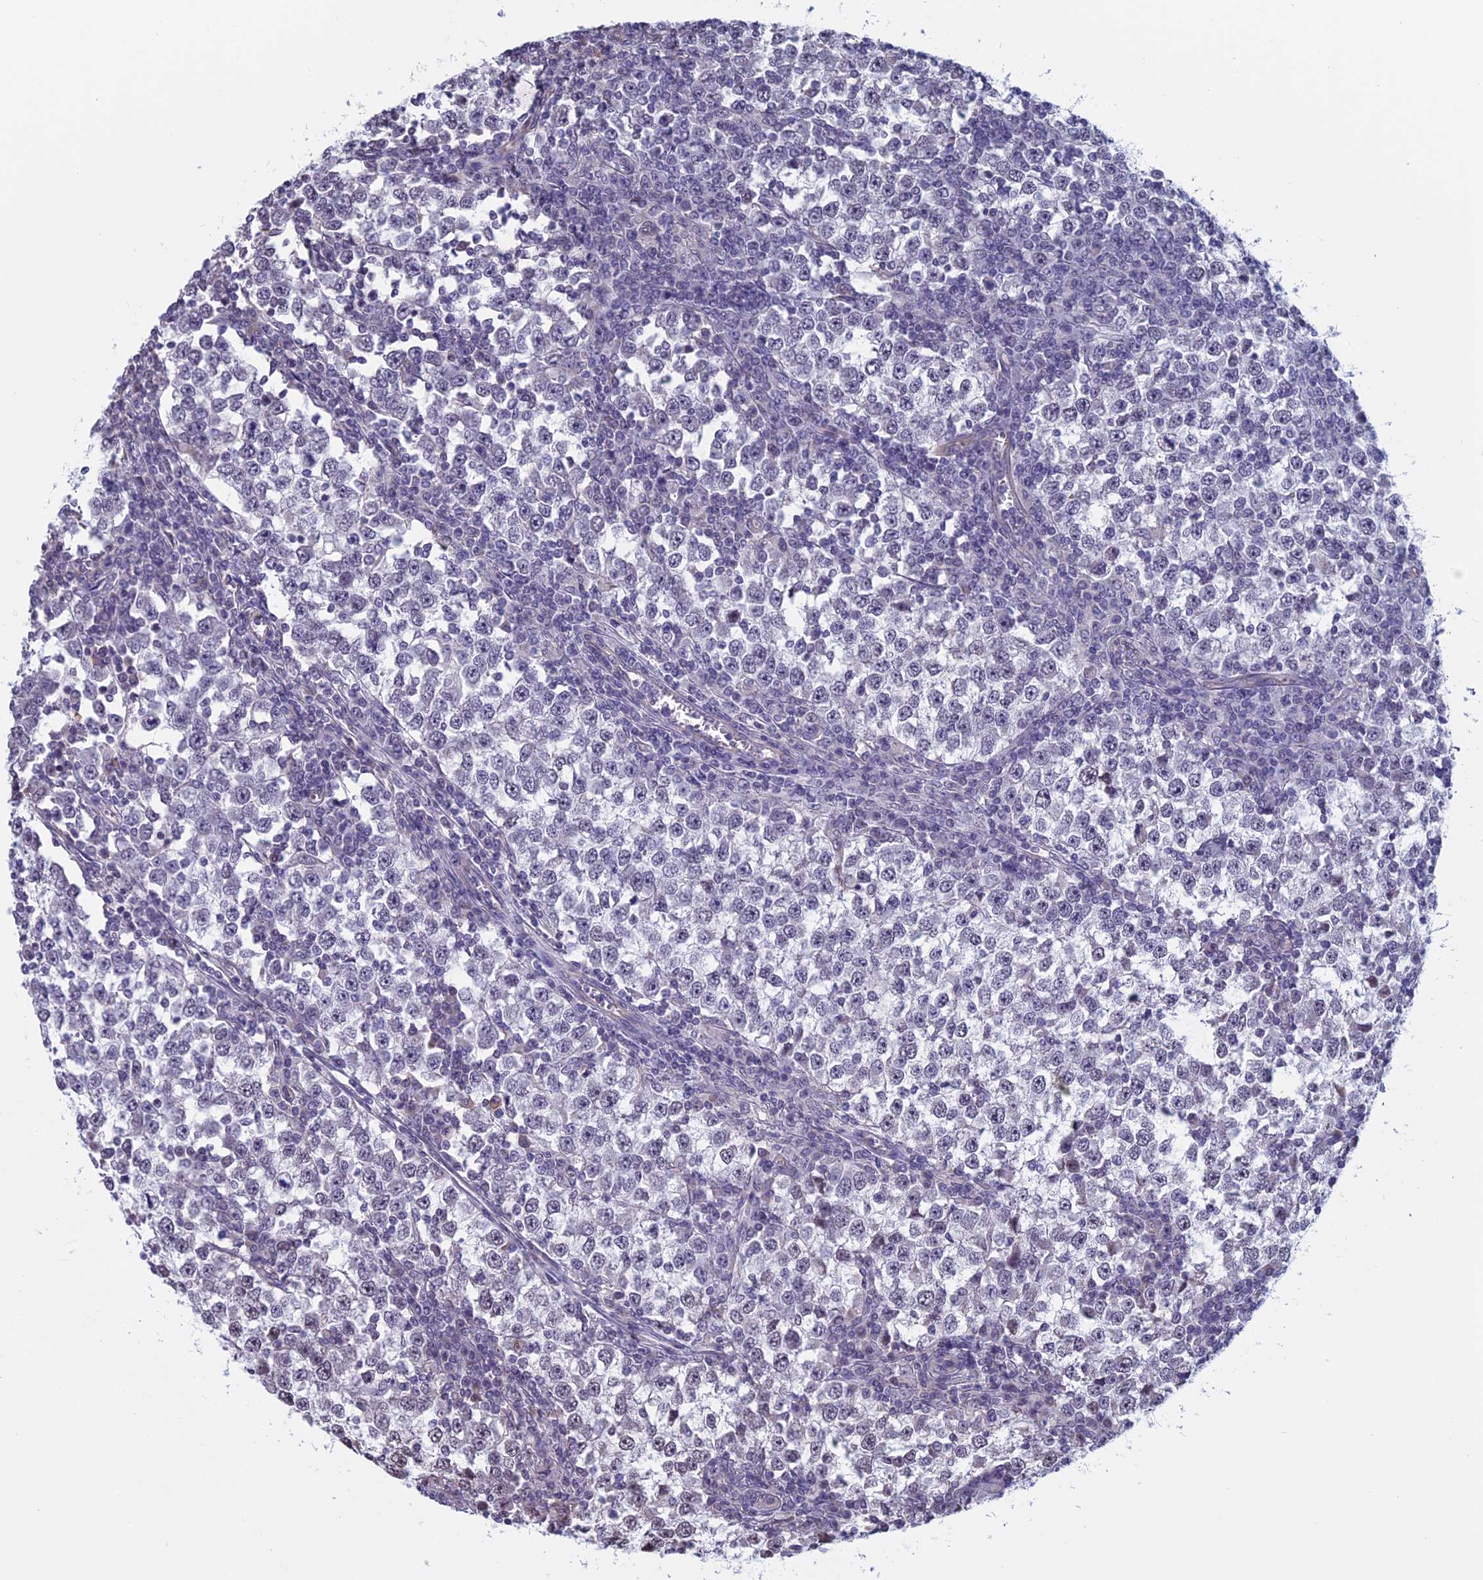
{"staining": {"intensity": "negative", "quantity": "none", "location": "none"}, "tissue": "testis cancer", "cell_type": "Tumor cells", "image_type": "cancer", "snomed": [{"axis": "morphology", "description": "Seminoma, NOS"}, {"axis": "topography", "description": "Testis"}], "caption": "This is an immunohistochemistry (IHC) image of human seminoma (testis). There is no expression in tumor cells.", "gene": "SLC1A6", "patient": {"sex": "male", "age": 65}}